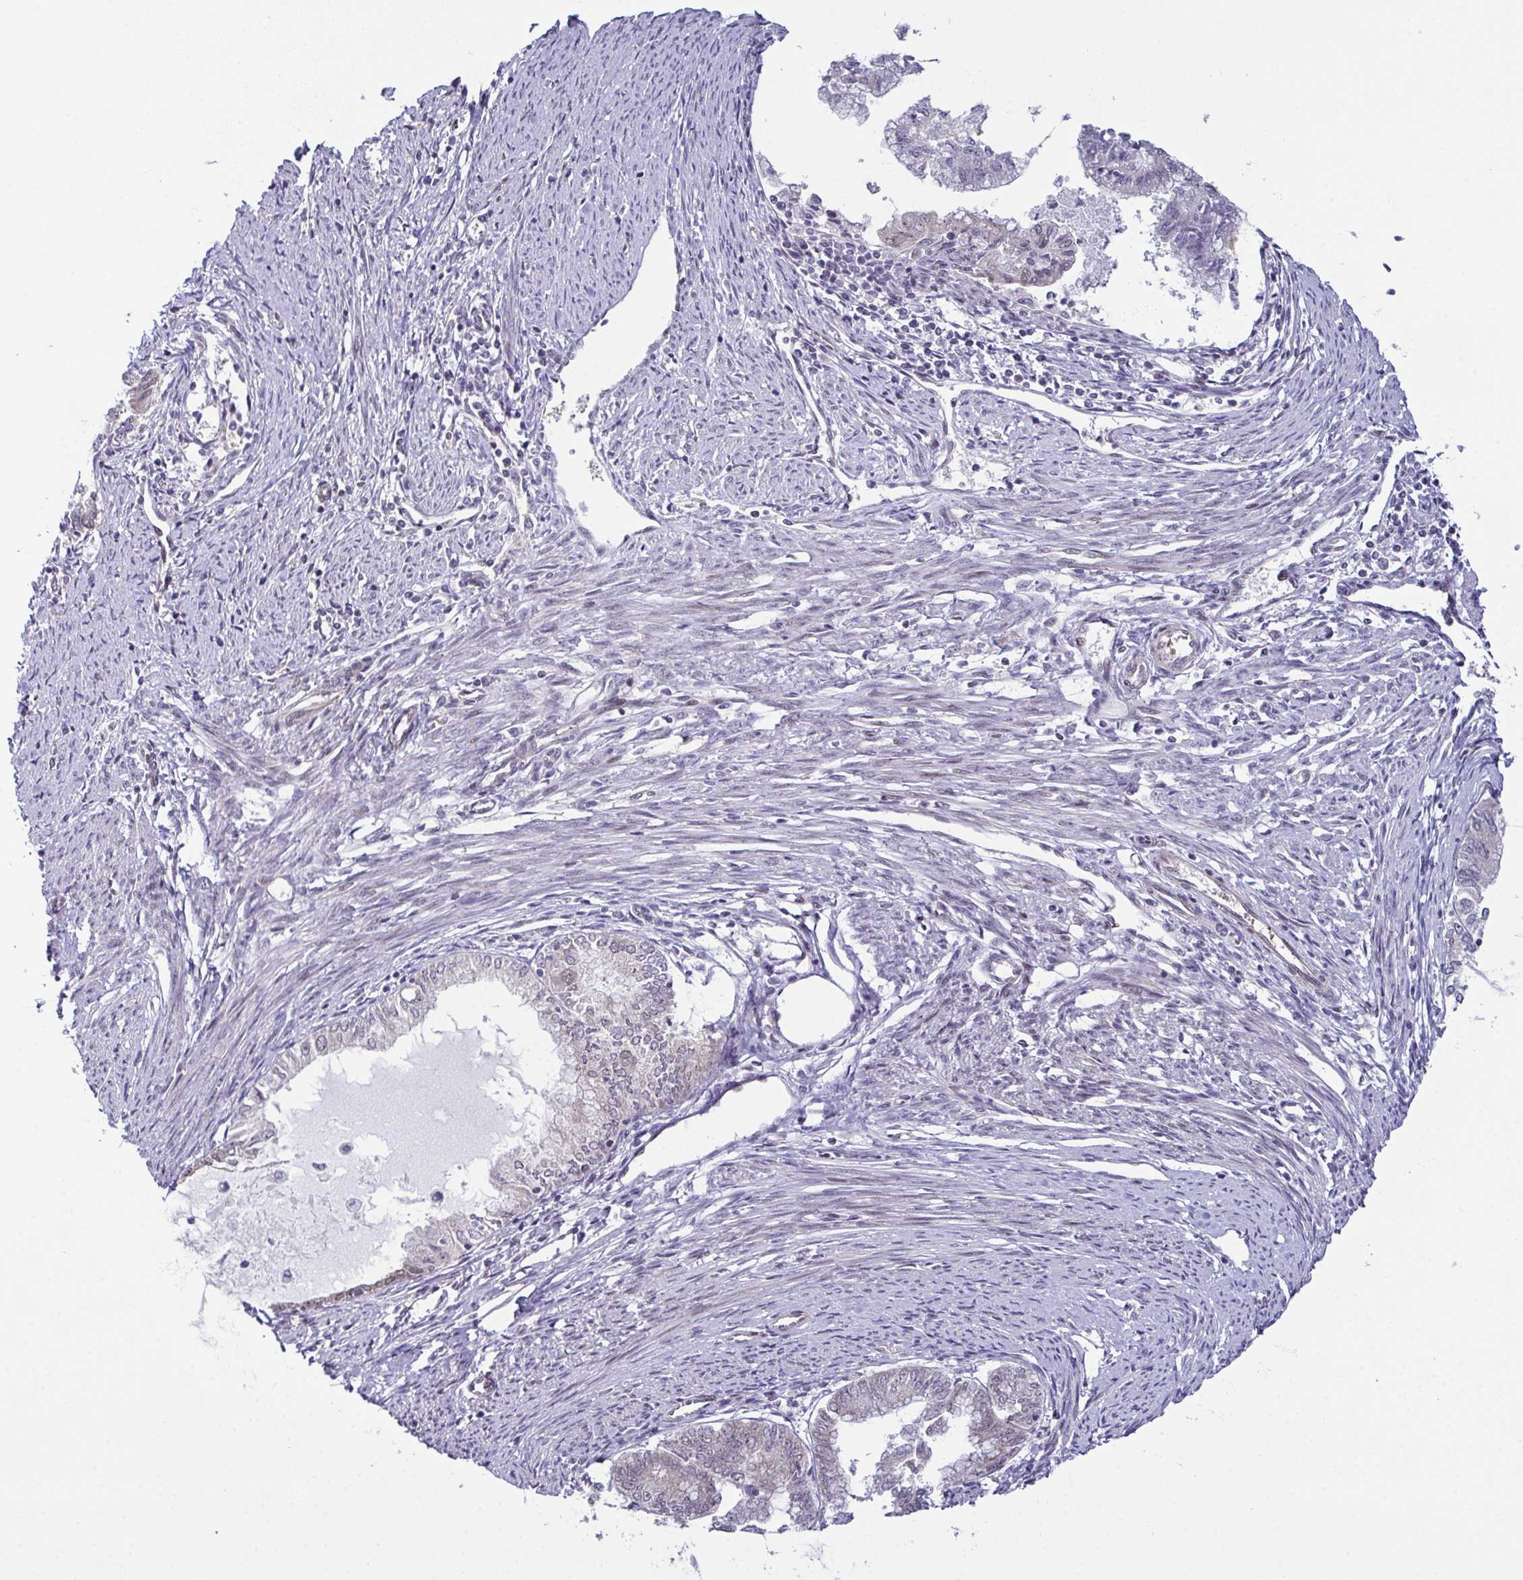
{"staining": {"intensity": "negative", "quantity": "none", "location": "none"}, "tissue": "endometrial cancer", "cell_type": "Tumor cells", "image_type": "cancer", "snomed": [{"axis": "morphology", "description": "Adenocarcinoma, NOS"}, {"axis": "topography", "description": "Endometrium"}], "caption": "A high-resolution photomicrograph shows IHC staining of endometrial adenocarcinoma, which reveals no significant staining in tumor cells.", "gene": "DNAJB1", "patient": {"sex": "female", "age": 79}}